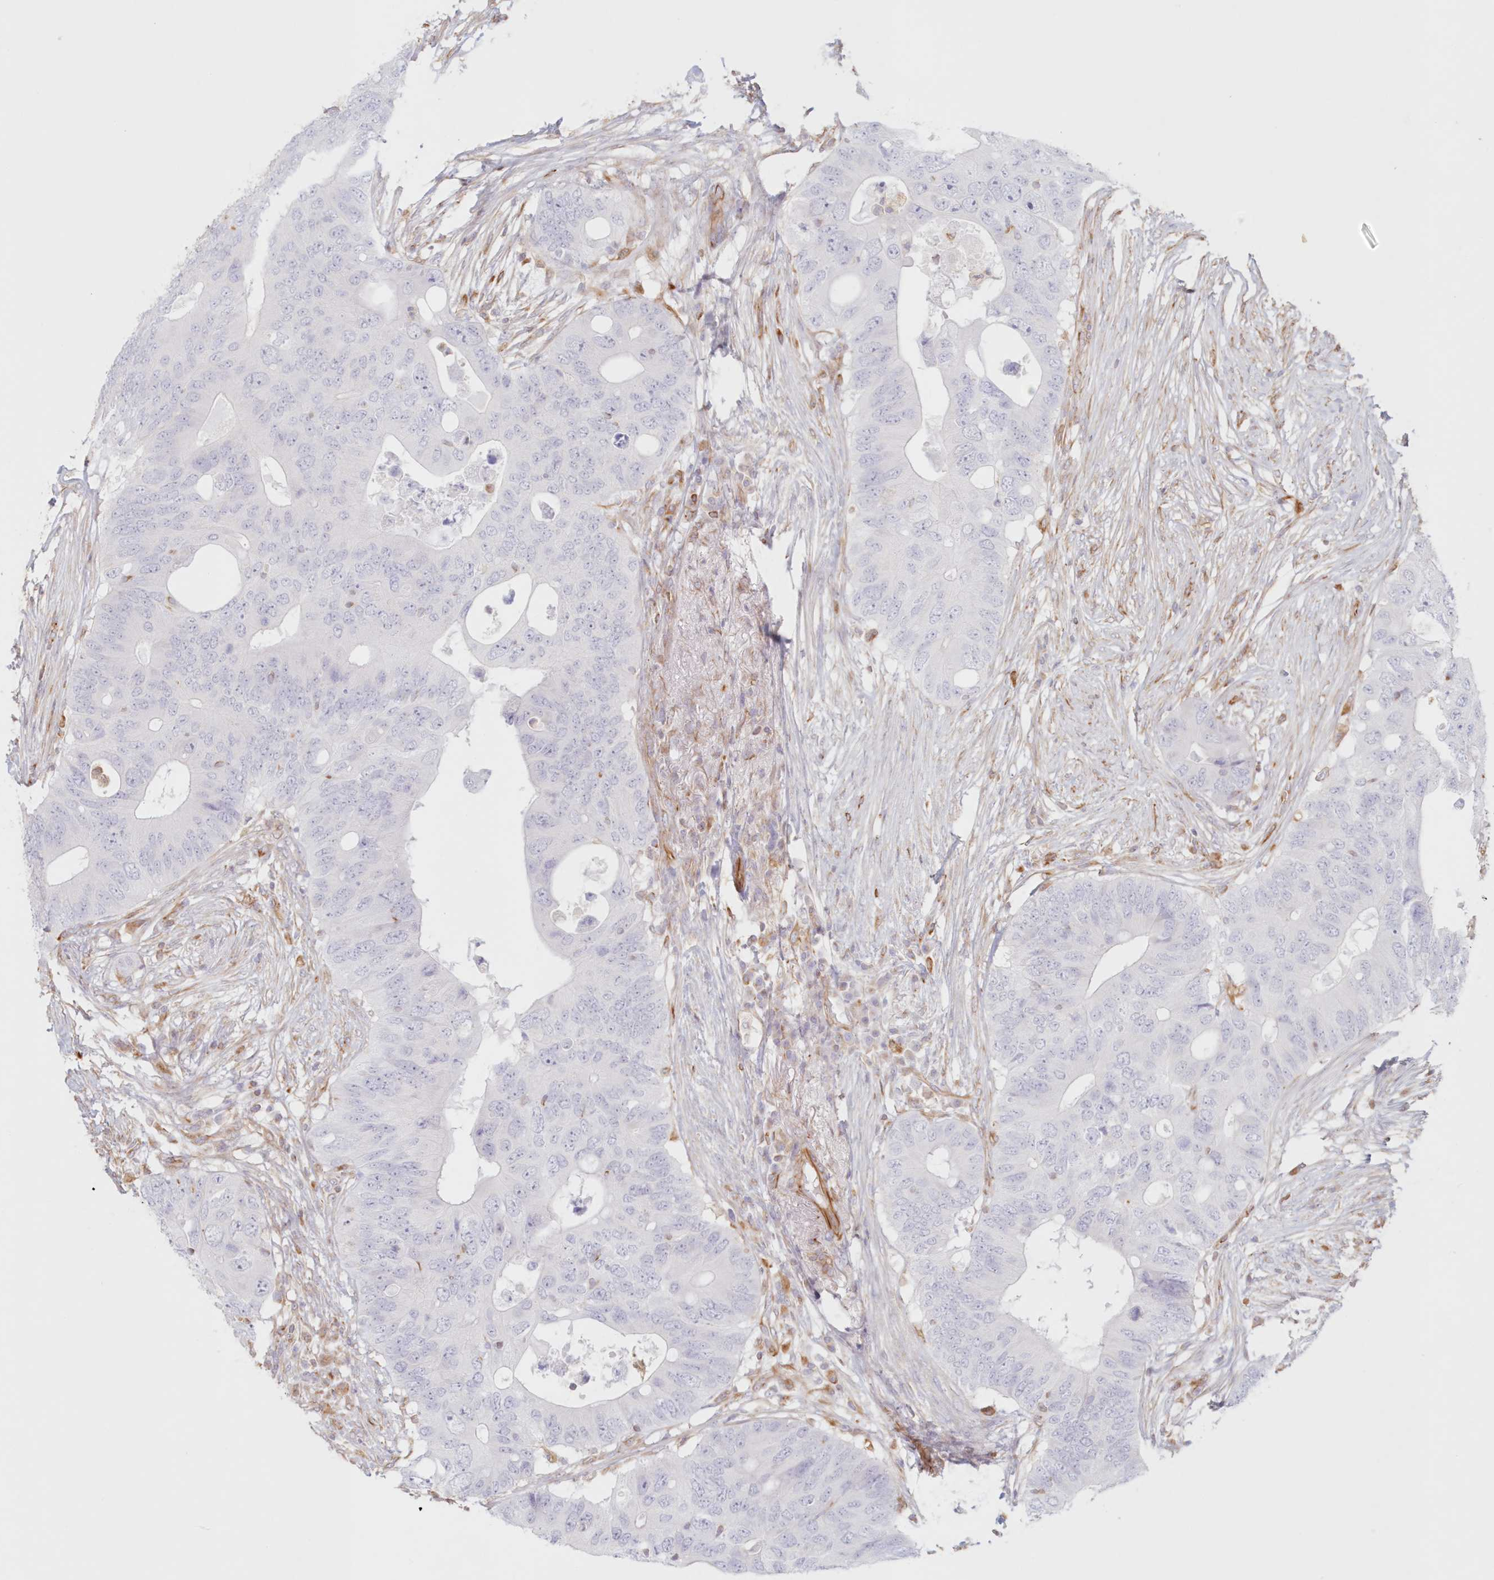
{"staining": {"intensity": "negative", "quantity": "none", "location": "none"}, "tissue": "colorectal cancer", "cell_type": "Tumor cells", "image_type": "cancer", "snomed": [{"axis": "morphology", "description": "Adenocarcinoma, NOS"}, {"axis": "topography", "description": "Colon"}], "caption": "This is a histopathology image of immunohistochemistry staining of colorectal adenocarcinoma, which shows no expression in tumor cells. (DAB immunohistochemistry with hematoxylin counter stain).", "gene": "DMRTB1", "patient": {"sex": "male", "age": 71}}